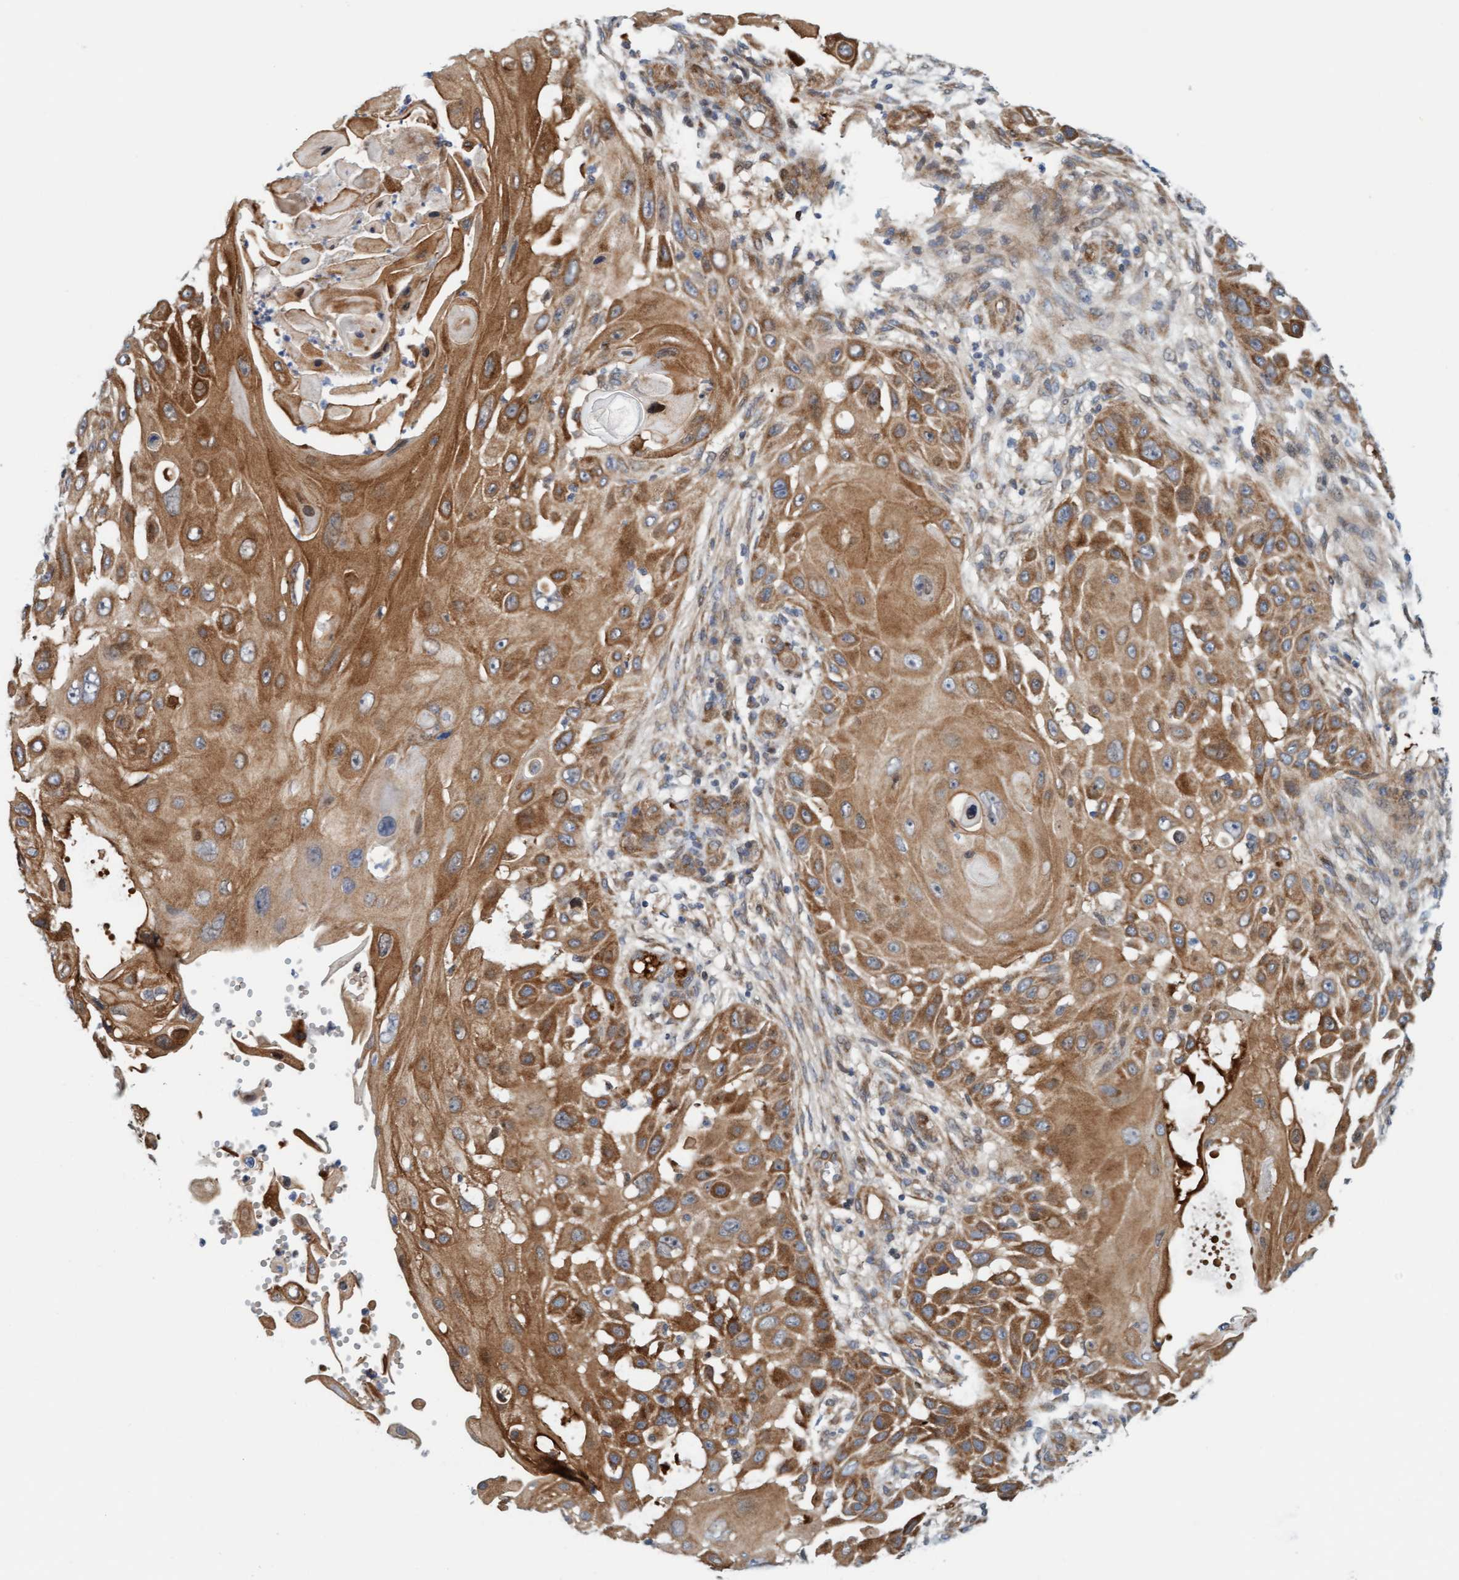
{"staining": {"intensity": "strong", "quantity": ">75%", "location": "cytoplasmic/membranous"}, "tissue": "skin cancer", "cell_type": "Tumor cells", "image_type": "cancer", "snomed": [{"axis": "morphology", "description": "Squamous cell carcinoma, NOS"}, {"axis": "topography", "description": "Skin"}], "caption": "Strong cytoplasmic/membranous protein expression is seen in about >75% of tumor cells in skin squamous cell carcinoma. Nuclei are stained in blue.", "gene": "EIF4EBP1", "patient": {"sex": "female", "age": 44}}